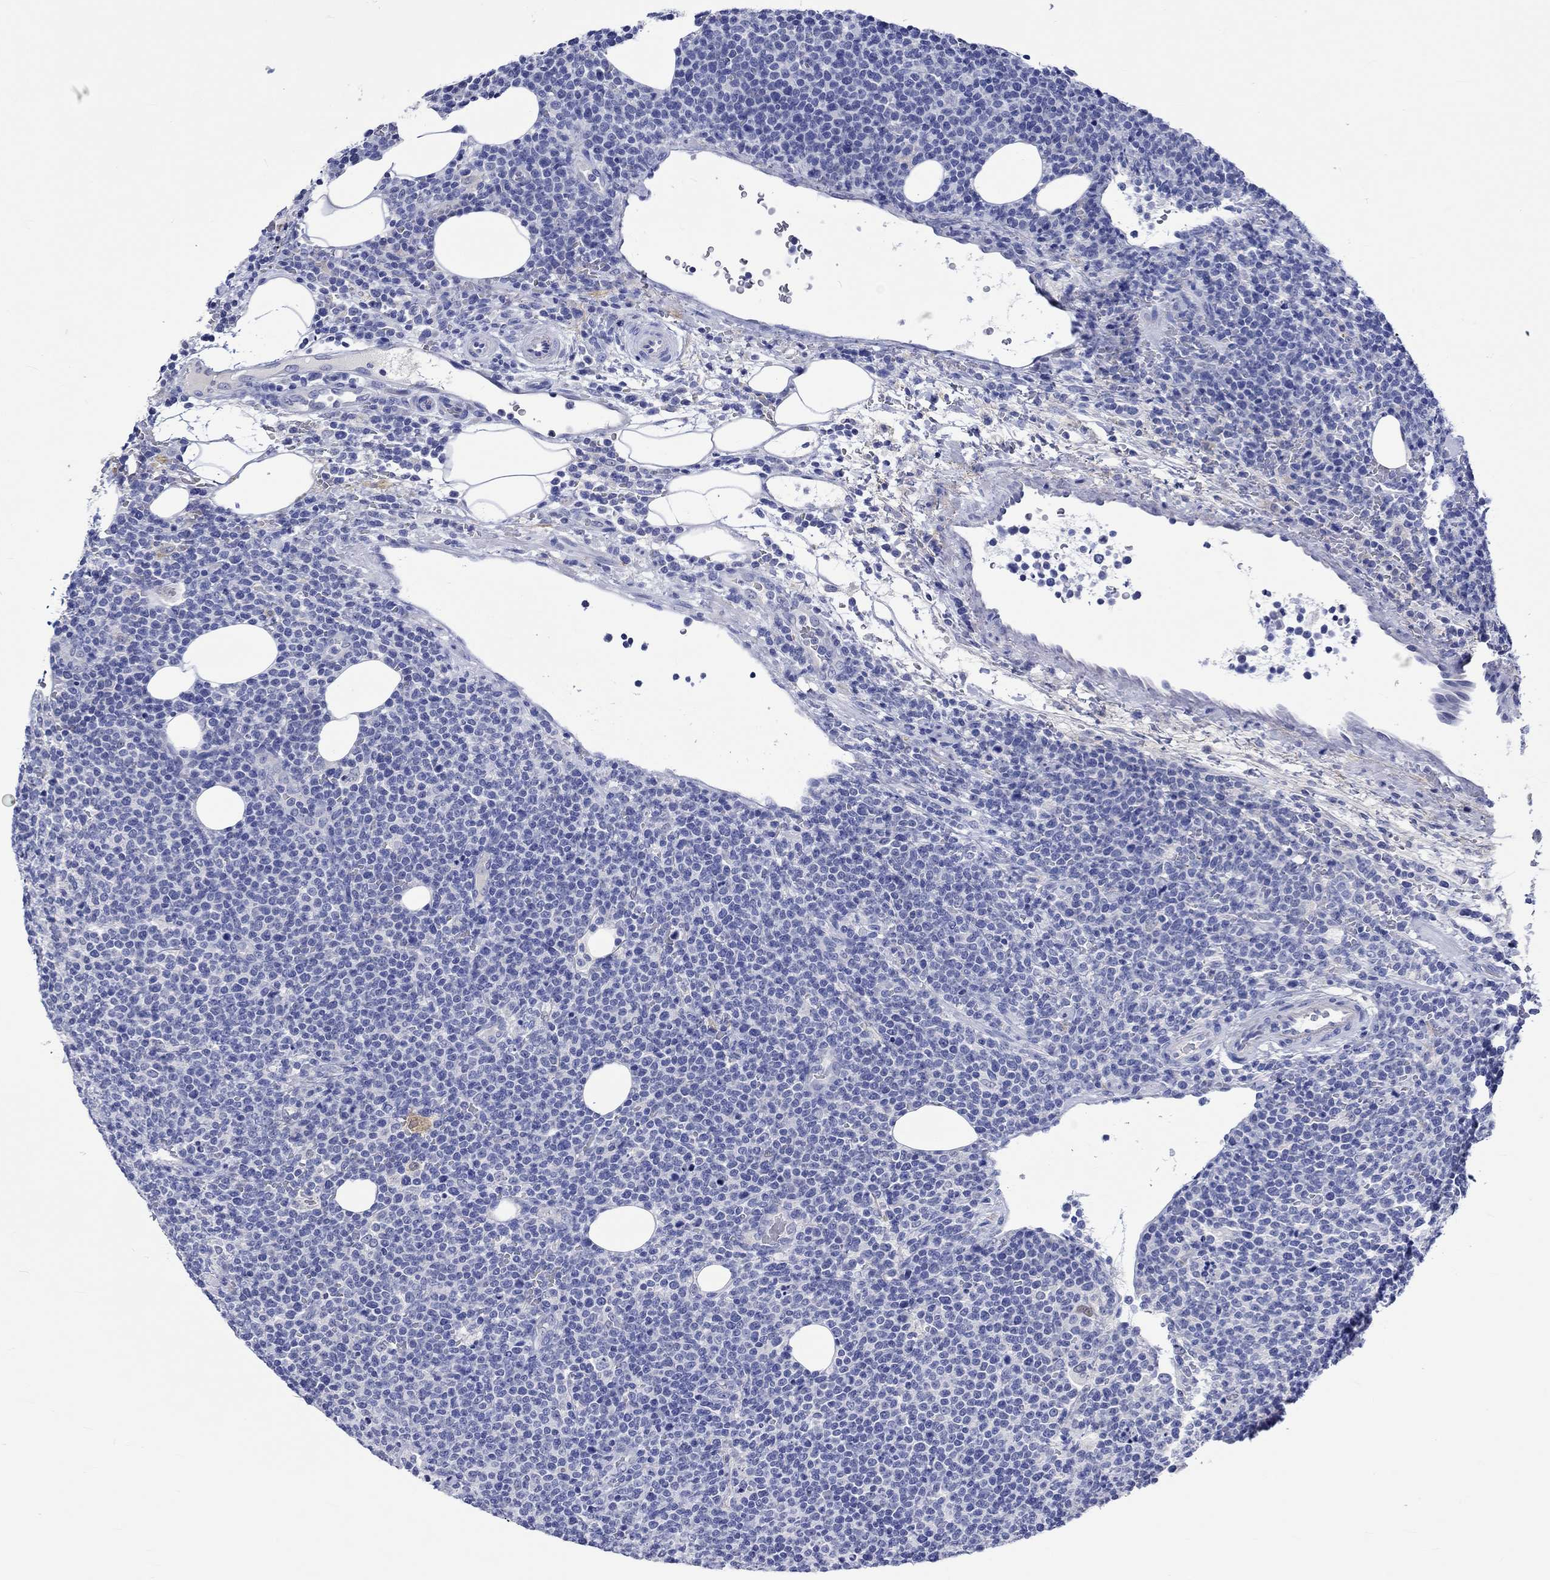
{"staining": {"intensity": "negative", "quantity": "none", "location": "none"}, "tissue": "lymphoma", "cell_type": "Tumor cells", "image_type": "cancer", "snomed": [{"axis": "morphology", "description": "Malignant lymphoma, non-Hodgkin's type, High grade"}, {"axis": "topography", "description": "Lymph node"}], "caption": "Lymphoma was stained to show a protein in brown. There is no significant positivity in tumor cells.", "gene": "KLHL35", "patient": {"sex": "male", "age": 61}}